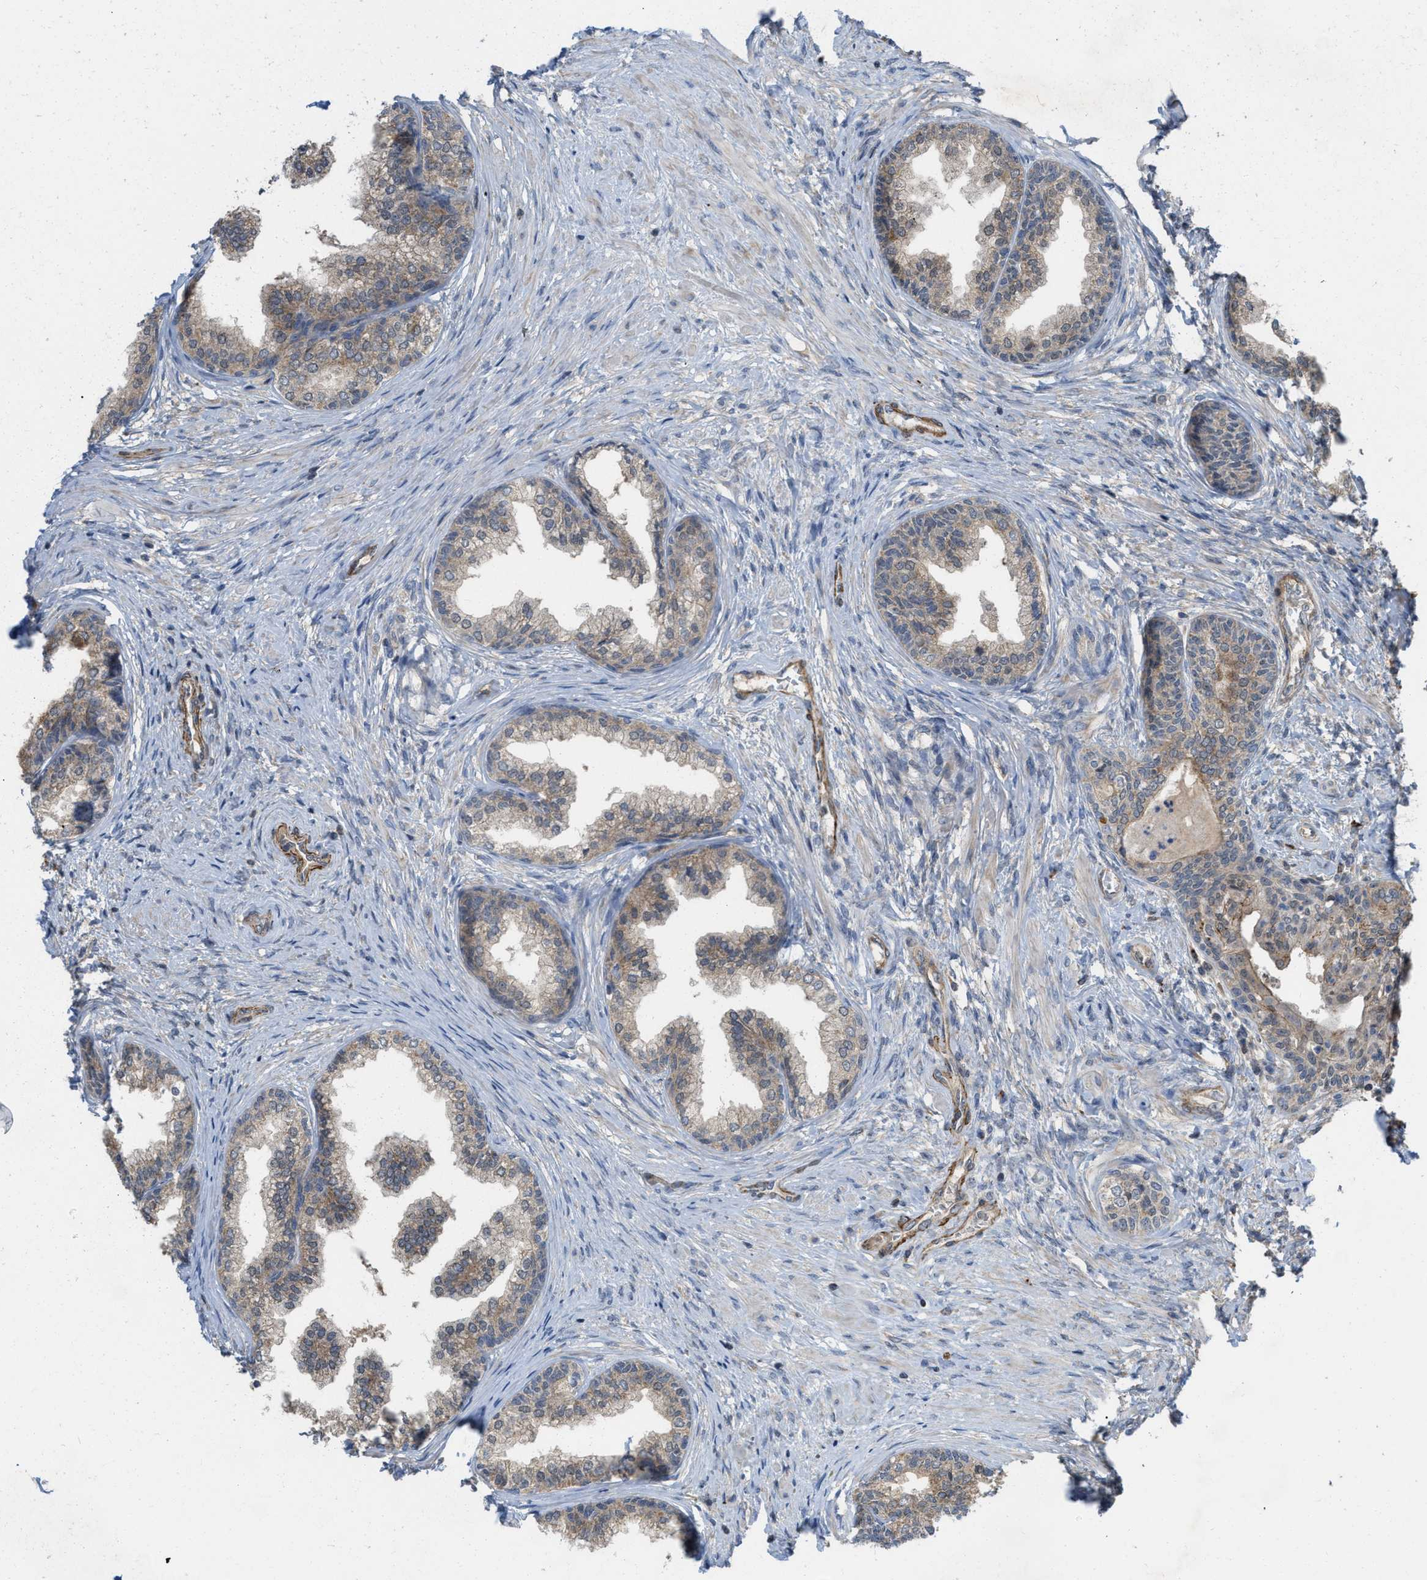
{"staining": {"intensity": "weak", "quantity": "25%-75%", "location": "cytoplasmic/membranous"}, "tissue": "prostate", "cell_type": "Glandular cells", "image_type": "normal", "snomed": [{"axis": "morphology", "description": "Normal tissue, NOS"}, {"axis": "topography", "description": "Prostate"}], "caption": "Weak cytoplasmic/membranous positivity for a protein is appreciated in approximately 25%-75% of glandular cells of unremarkable prostate using IHC.", "gene": "NAPEPLD", "patient": {"sex": "male", "age": 76}}